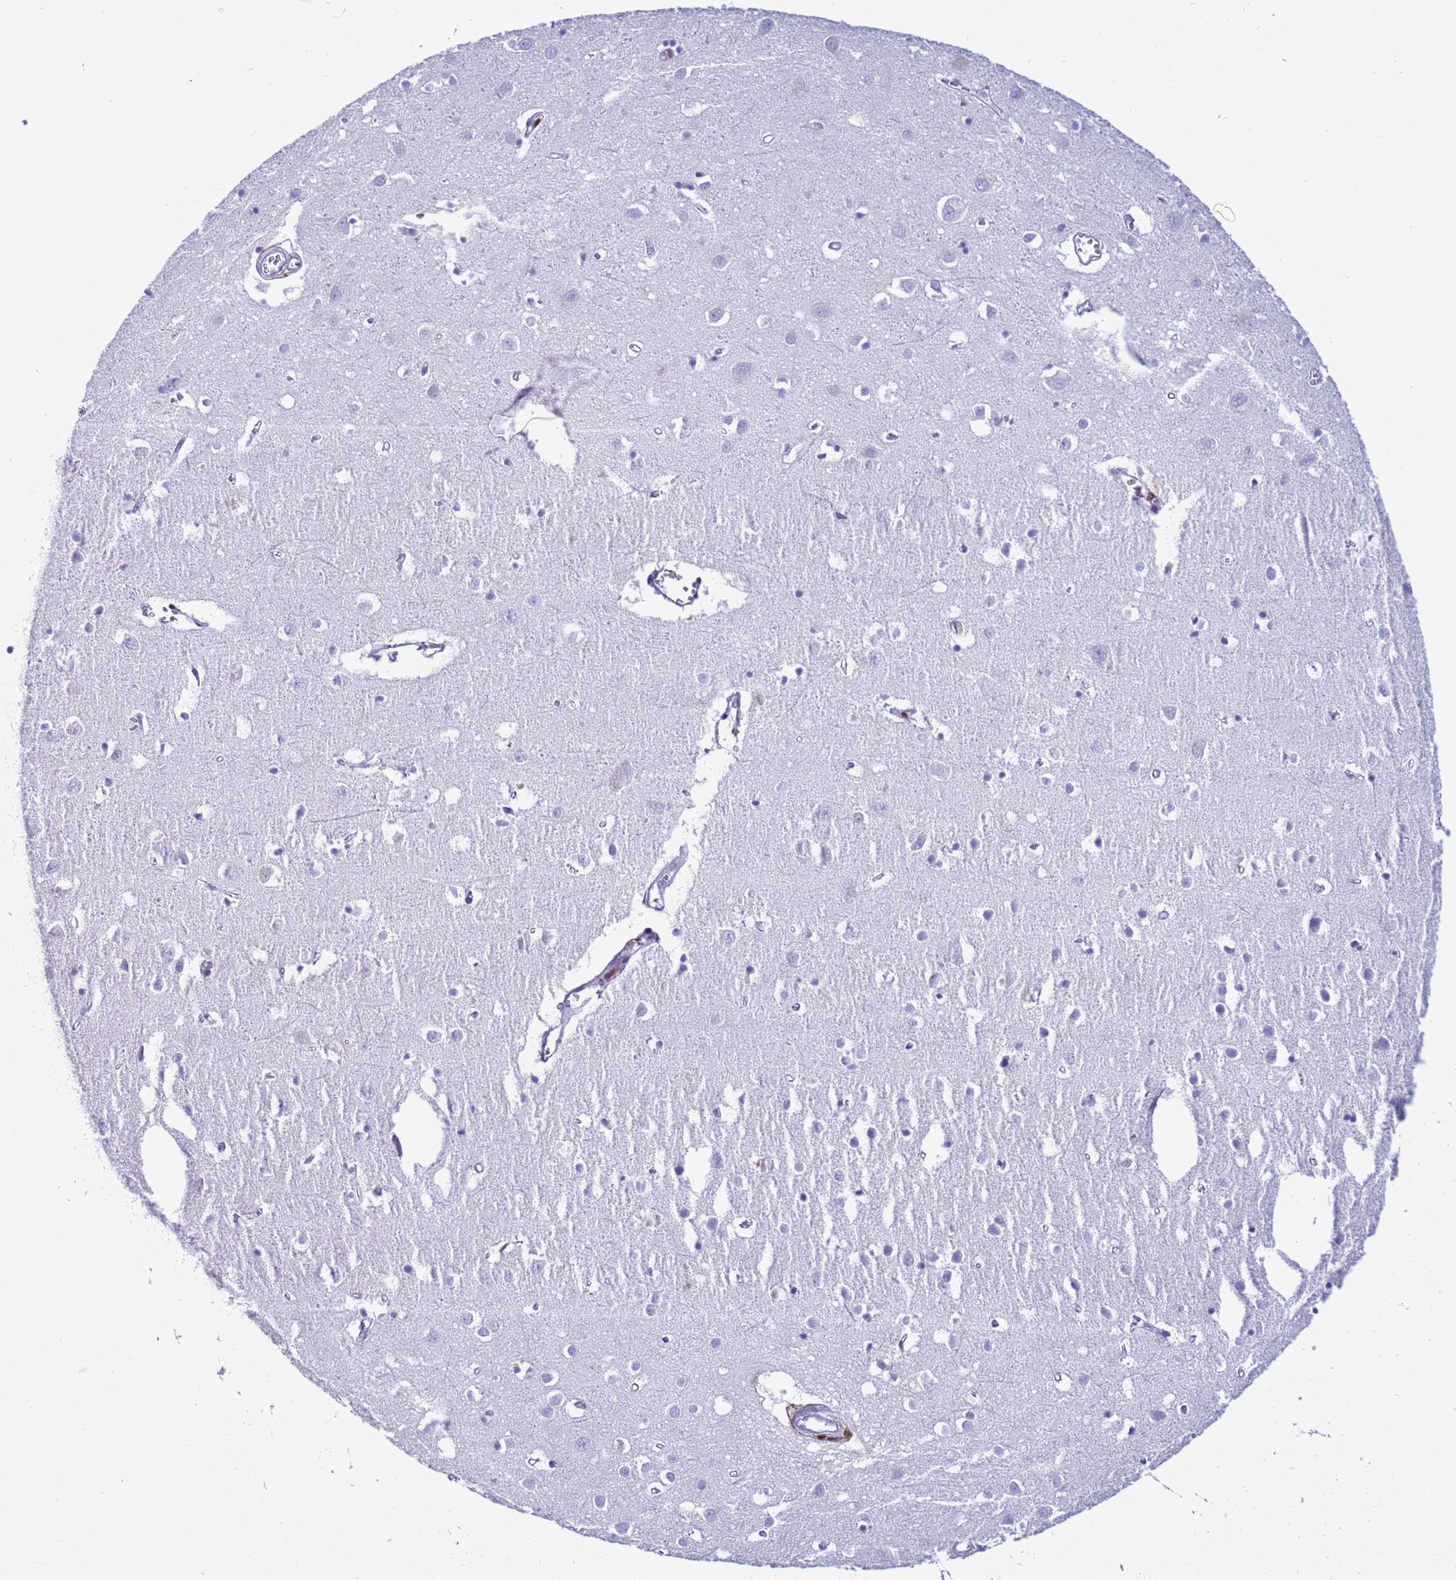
{"staining": {"intensity": "negative", "quantity": "none", "location": "none"}, "tissue": "cerebral cortex", "cell_type": "Endothelial cells", "image_type": "normal", "snomed": [{"axis": "morphology", "description": "Normal tissue, NOS"}, {"axis": "topography", "description": "Cerebral cortex"}], "caption": "Immunohistochemistry (IHC) histopathology image of unremarkable human cerebral cortex stained for a protein (brown), which exhibits no expression in endothelial cells.", "gene": "AKR1C2", "patient": {"sex": "female", "age": 64}}